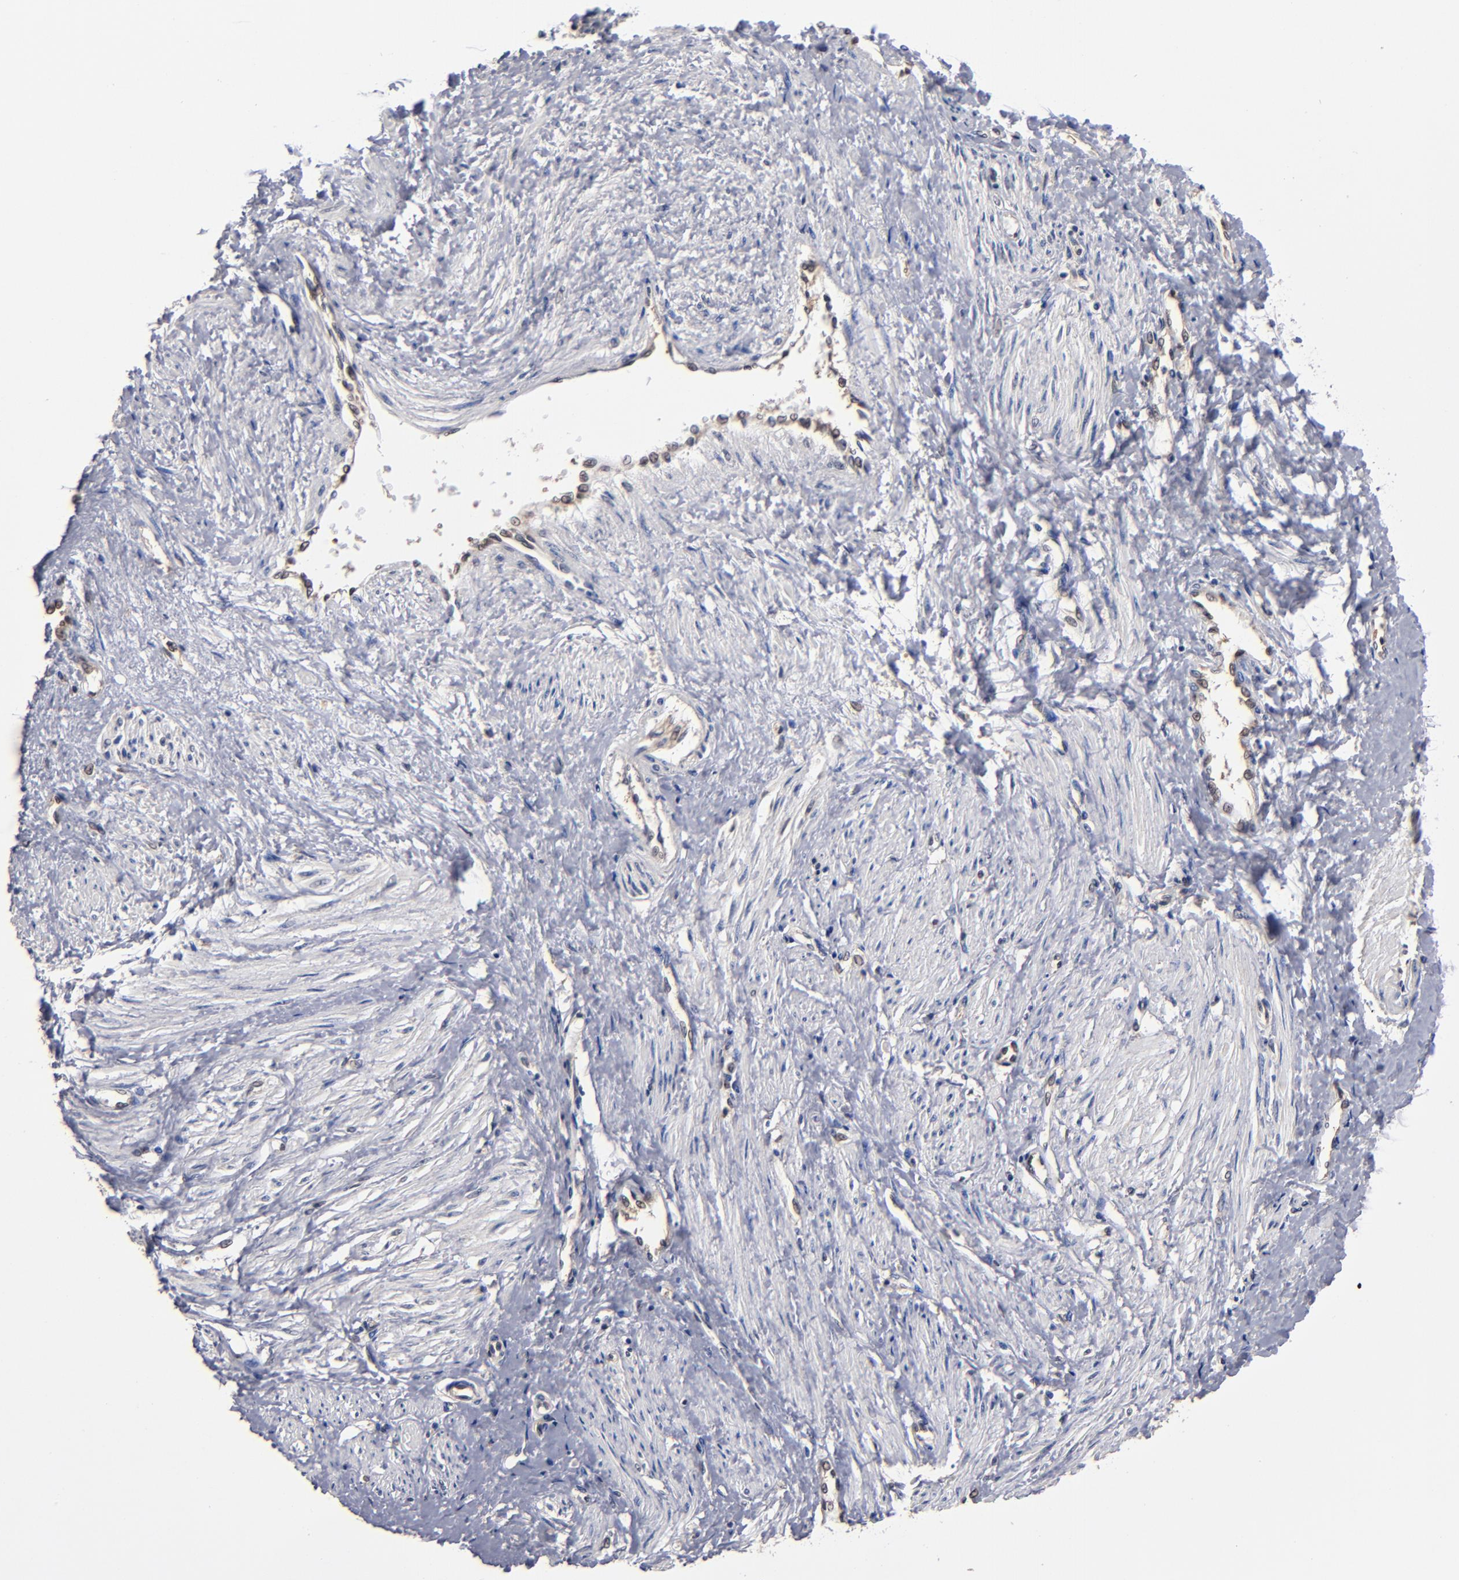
{"staining": {"intensity": "negative", "quantity": "none", "location": "none"}, "tissue": "smooth muscle", "cell_type": "Smooth muscle cells", "image_type": "normal", "snomed": [{"axis": "morphology", "description": "Normal tissue, NOS"}, {"axis": "topography", "description": "Smooth muscle"}, {"axis": "topography", "description": "Uterus"}], "caption": "This image is of benign smooth muscle stained with immunohistochemistry to label a protein in brown with the nuclei are counter-stained blue. There is no positivity in smooth muscle cells.", "gene": "ALG13", "patient": {"sex": "female", "age": 39}}